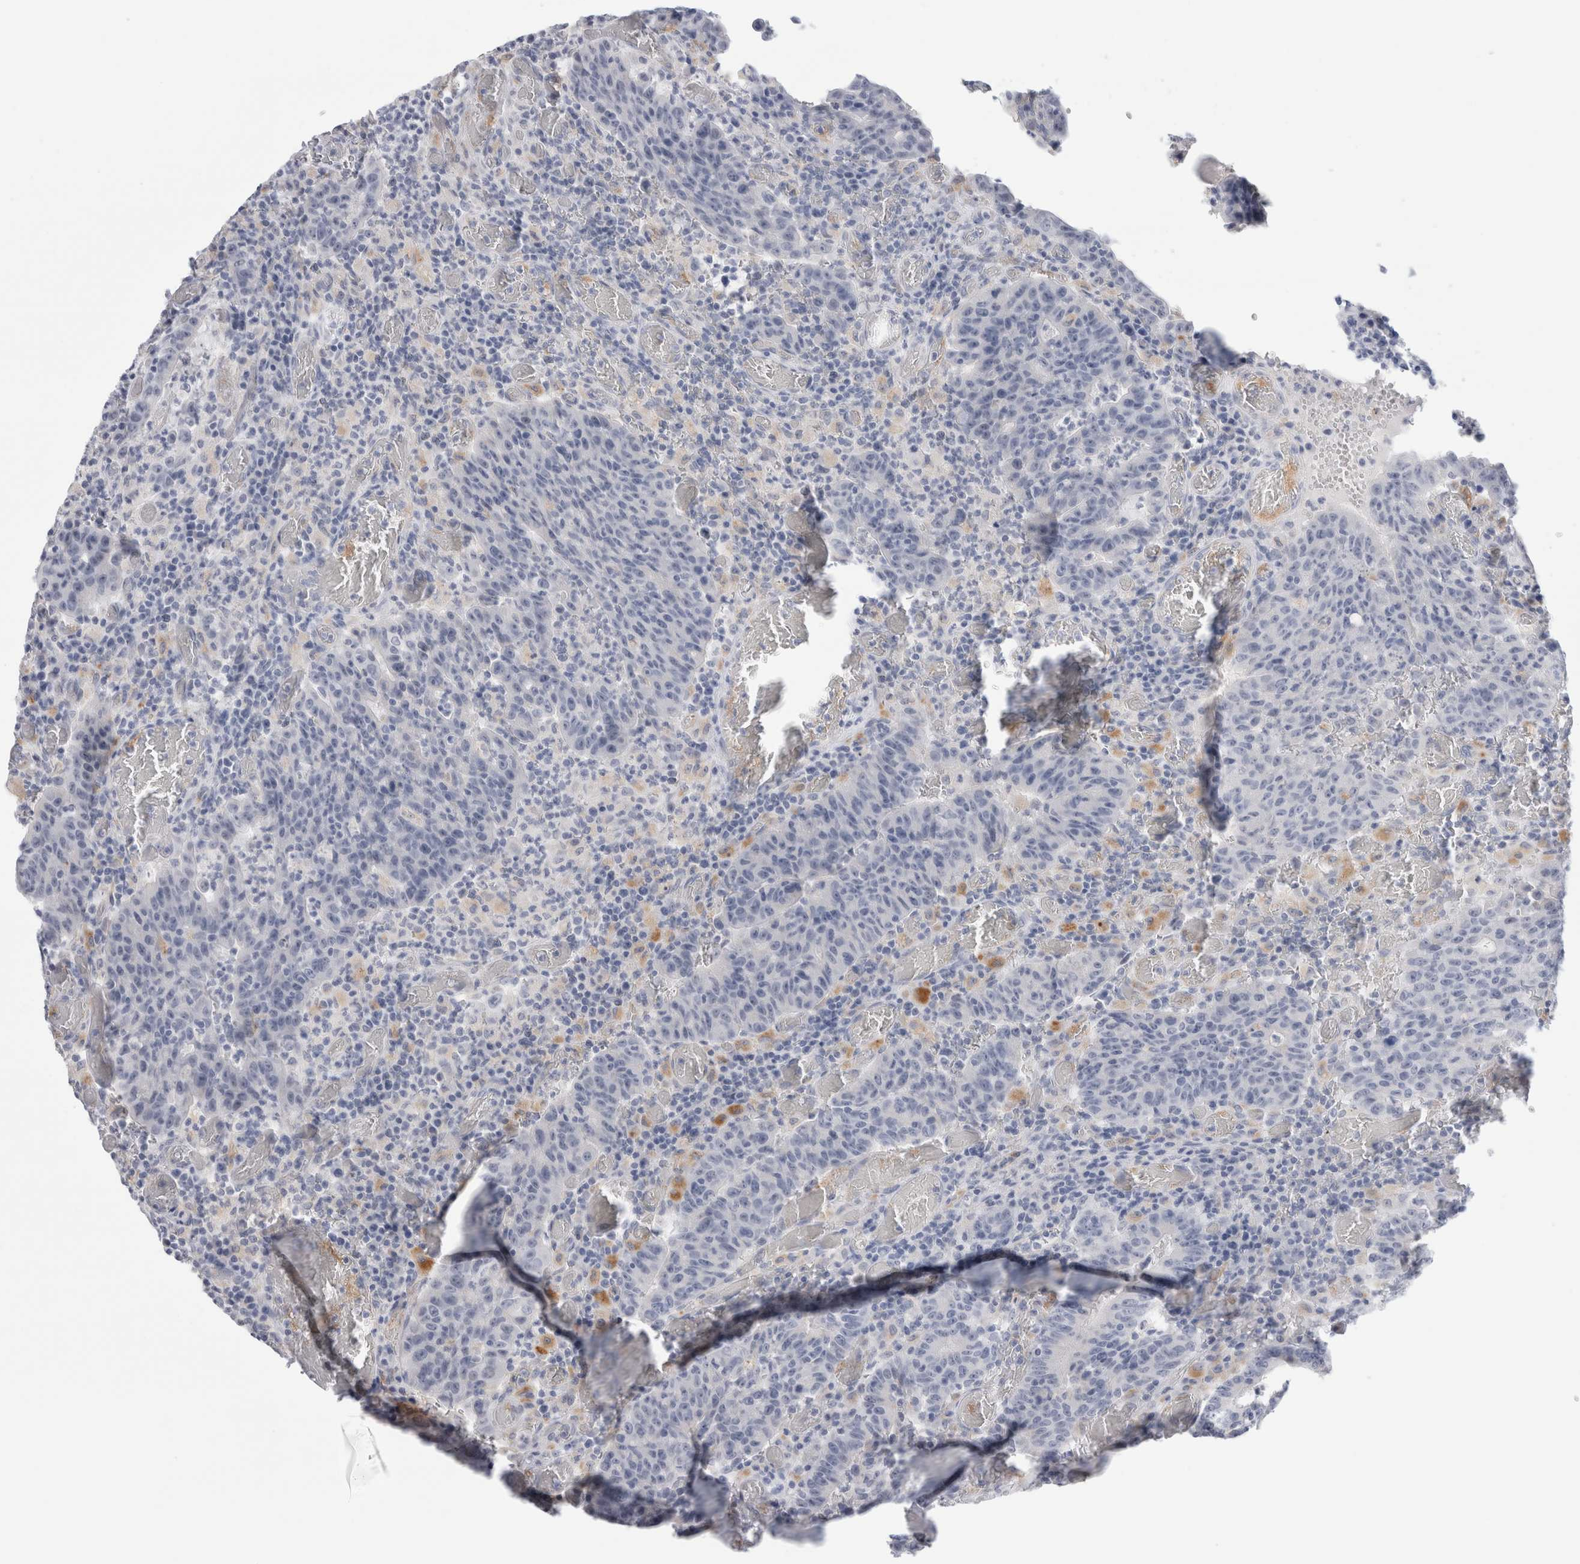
{"staining": {"intensity": "negative", "quantity": "none", "location": "none"}, "tissue": "colorectal cancer", "cell_type": "Tumor cells", "image_type": "cancer", "snomed": [{"axis": "morphology", "description": "Adenocarcinoma, NOS"}, {"axis": "topography", "description": "Colon"}], "caption": "Protein analysis of colorectal adenocarcinoma reveals no significant positivity in tumor cells.", "gene": "ANKMY1", "patient": {"sex": "female", "age": 75}}